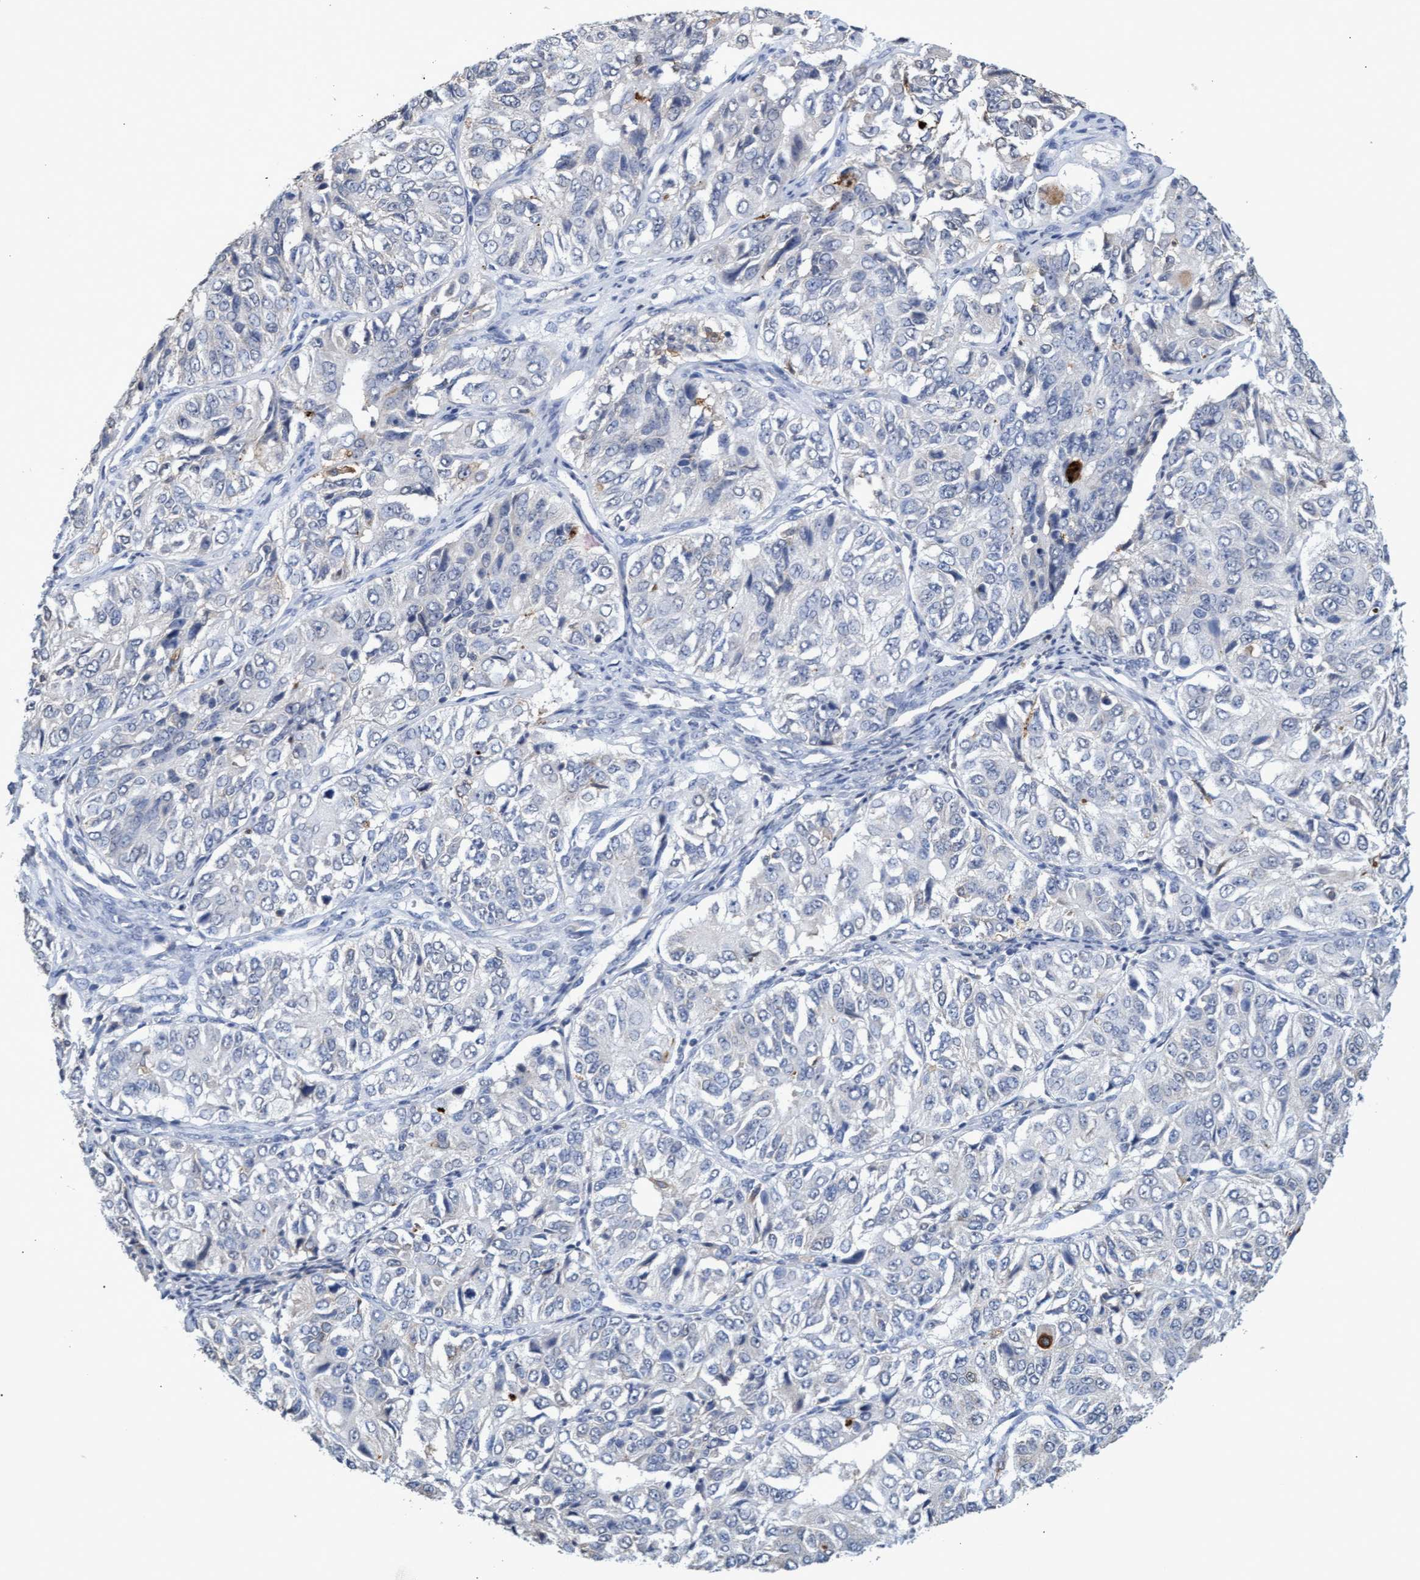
{"staining": {"intensity": "negative", "quantity": "none", "location": "none"}, "tissue": "ovarian cancer", "cell_type": "Tumor cells", "image_type": "cancer", "snomed": [{"axis": "morphology", "description": "Carcinoma, endometroid"}, {"axis": "topography", "description": "Ovary"}], "caption": "IHC of human ovarian cancer shows no staining in tumor cells.", "gene": "GPR39", "patient": {"sex": "female", "age": 51}}